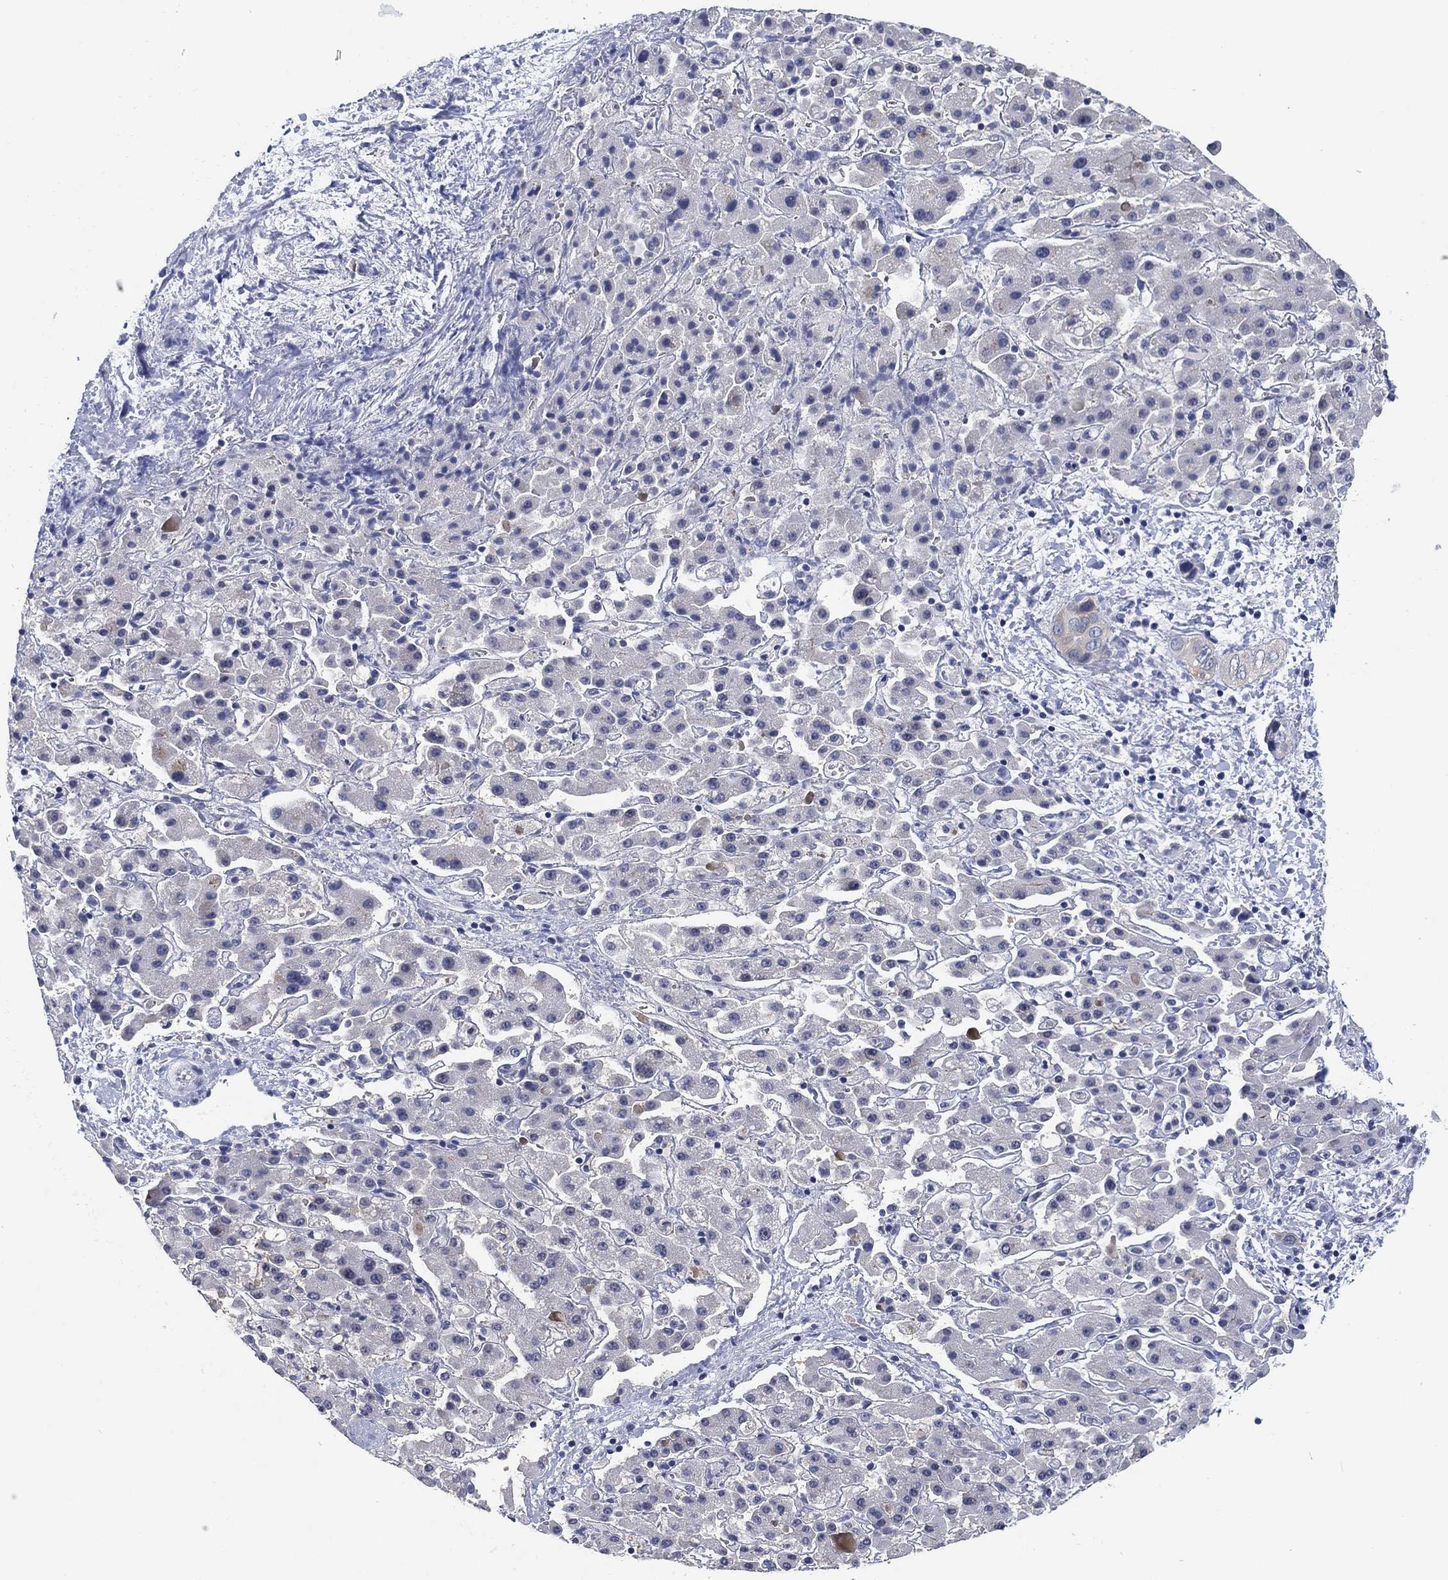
{"staining": {"intensity": "weak", "quantity": "<25%", "location": "cytoplasmic/membranous"}, "tissue": "liver cancer", "cell_type": "Tumor cells", "image_type": "cancer", "snomed": [{"axis": "morphology", "description": "Cholangiocarcinoma"}, {"axis": "topography", "description": "Liver"}], "caption": "IHC image of human cholangiocarcinoma (liver) stained for a protein (brown), which demonstrates no positivity in tumor cells. Nuclei are stained in blue.", "gene": "CLUL1", "patient": {"sex": "female", "age": 52}}